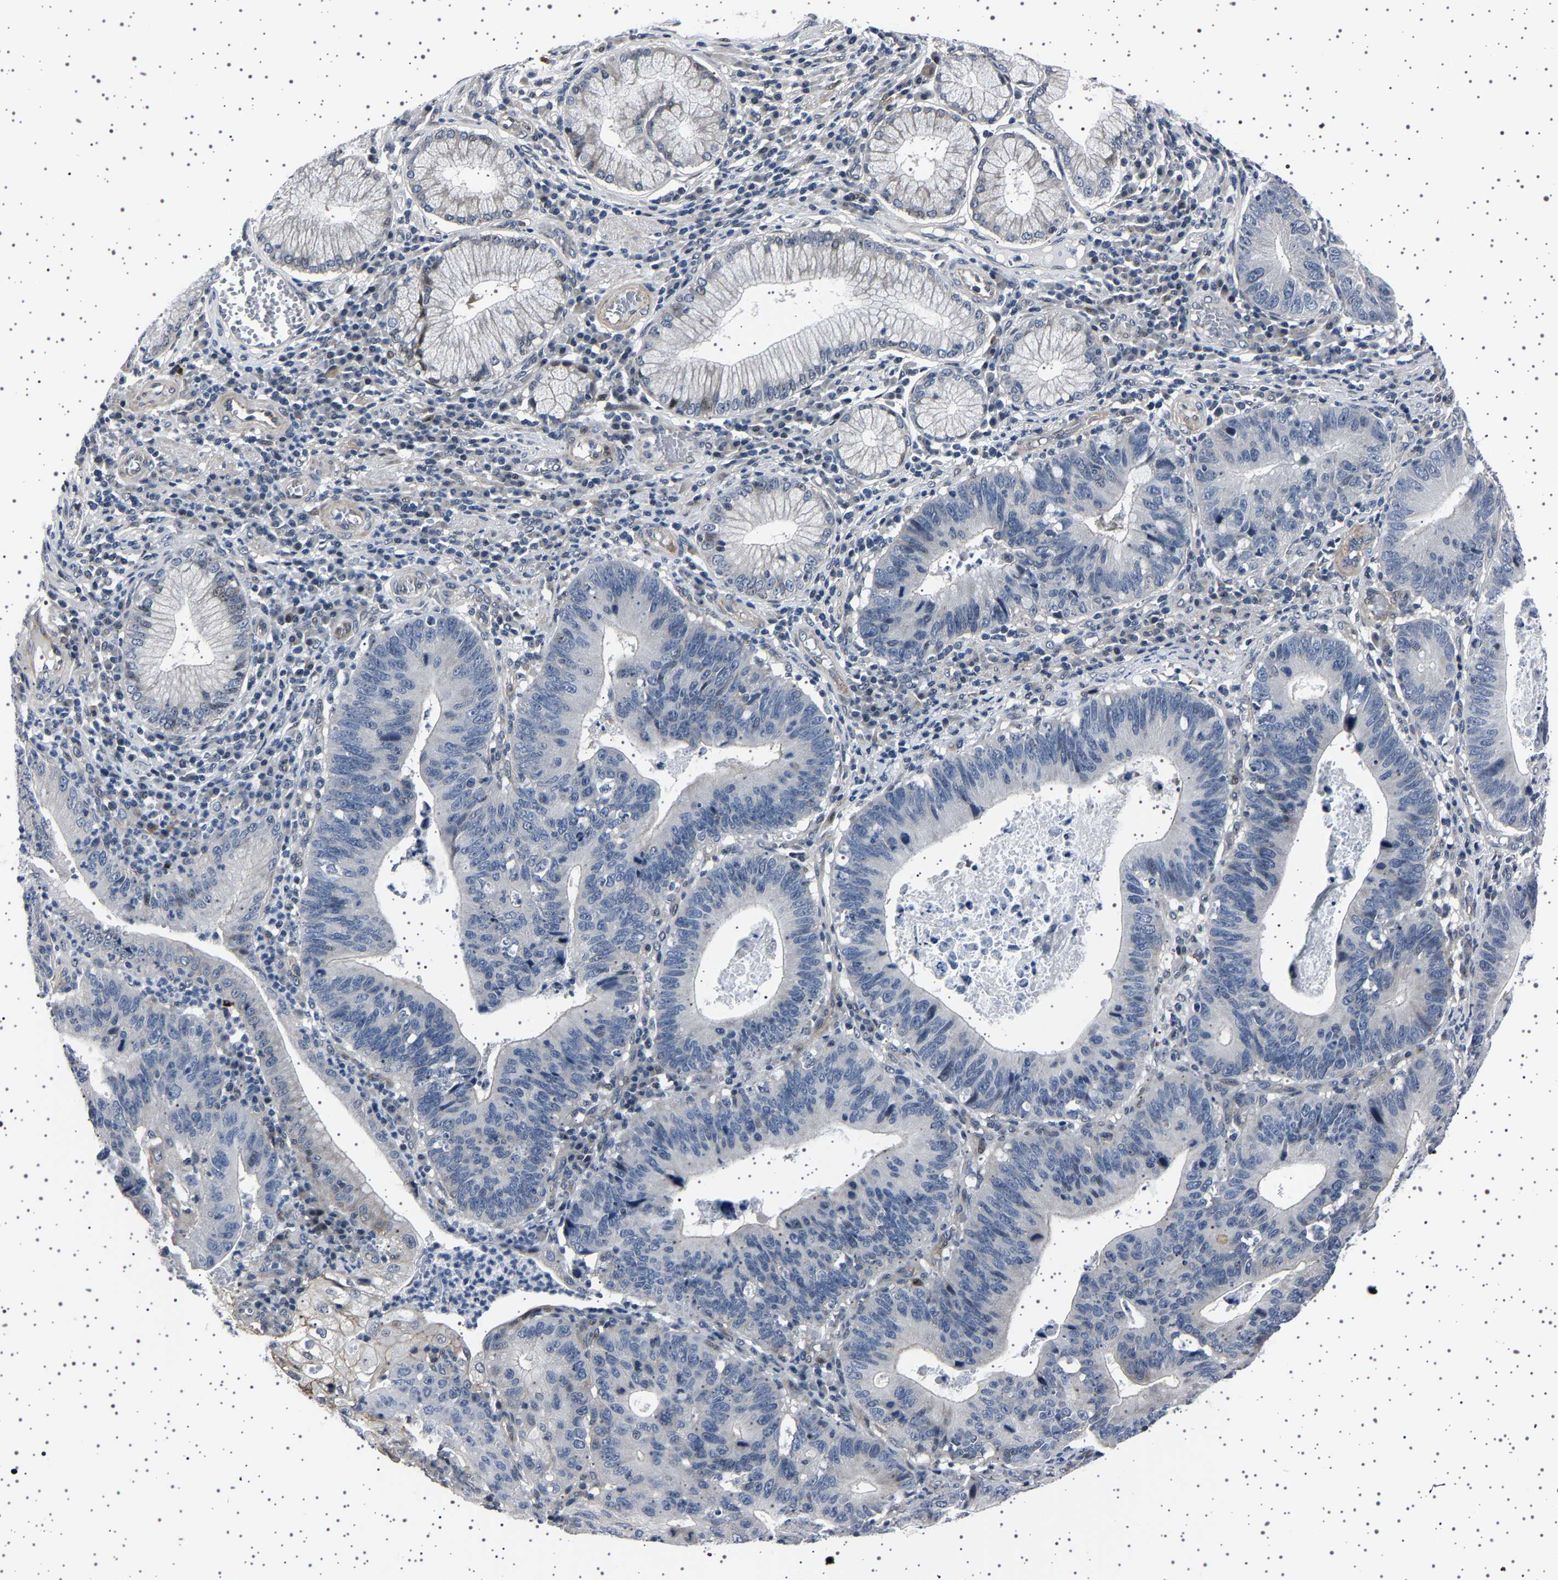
{"staining": {"intensity": "weak", "quantity": "<25%", "location": "nuclear"}, "tissue": "stomach cancer", "cell_type": "Tumor cells", "image_type": "cancer", "snomed": [{"axis": "morphology", "description": "Adenocarcinoma, NOS"}, {"axis": "topography", "description": "Stomach"}], "caption": "Micrograph shows no significant protein expression in tumor cells of stomach adenocarcinoma.", "gene": "PAK5", "patient": {"sex": "male", "age": 59}}